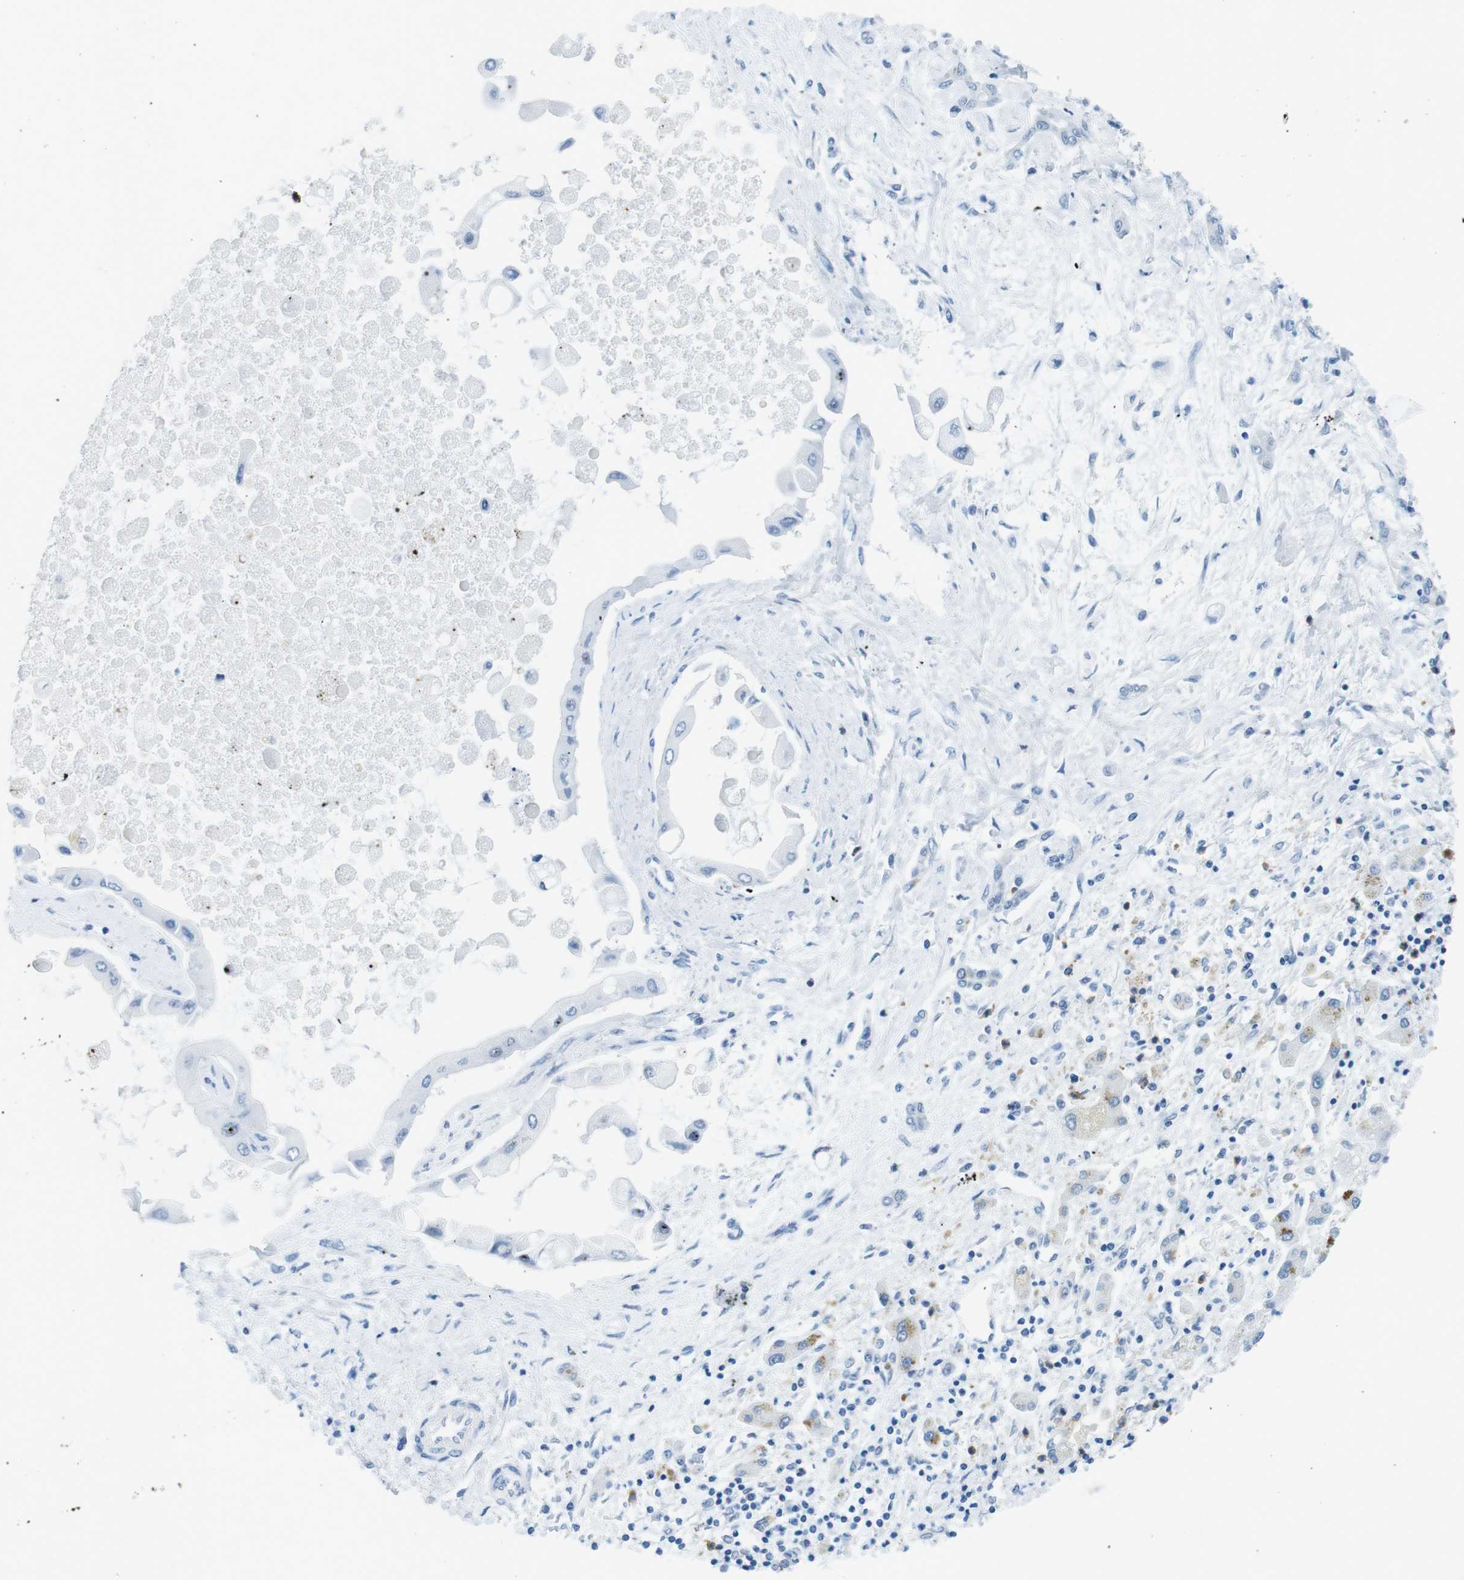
{"staining": {"intensity": "negative", "quantity": "none", "location": "none"}, "tissue": "liver cancer", "cell_type": "Tumor cells", "image_type": "cancer", "snomed": [{"axis": "morphology", "description": "Cholangiocarcinoma"}, {"axis": "topography", "description": "Liver"}], "caption": "Liver cancer (cholangiocarcinoma) was stained to show a protein in brown. There is no significant positivity in tumor cells.", "gene": "CTAG1B", "patient": {"sex": "male", "age": 50}}